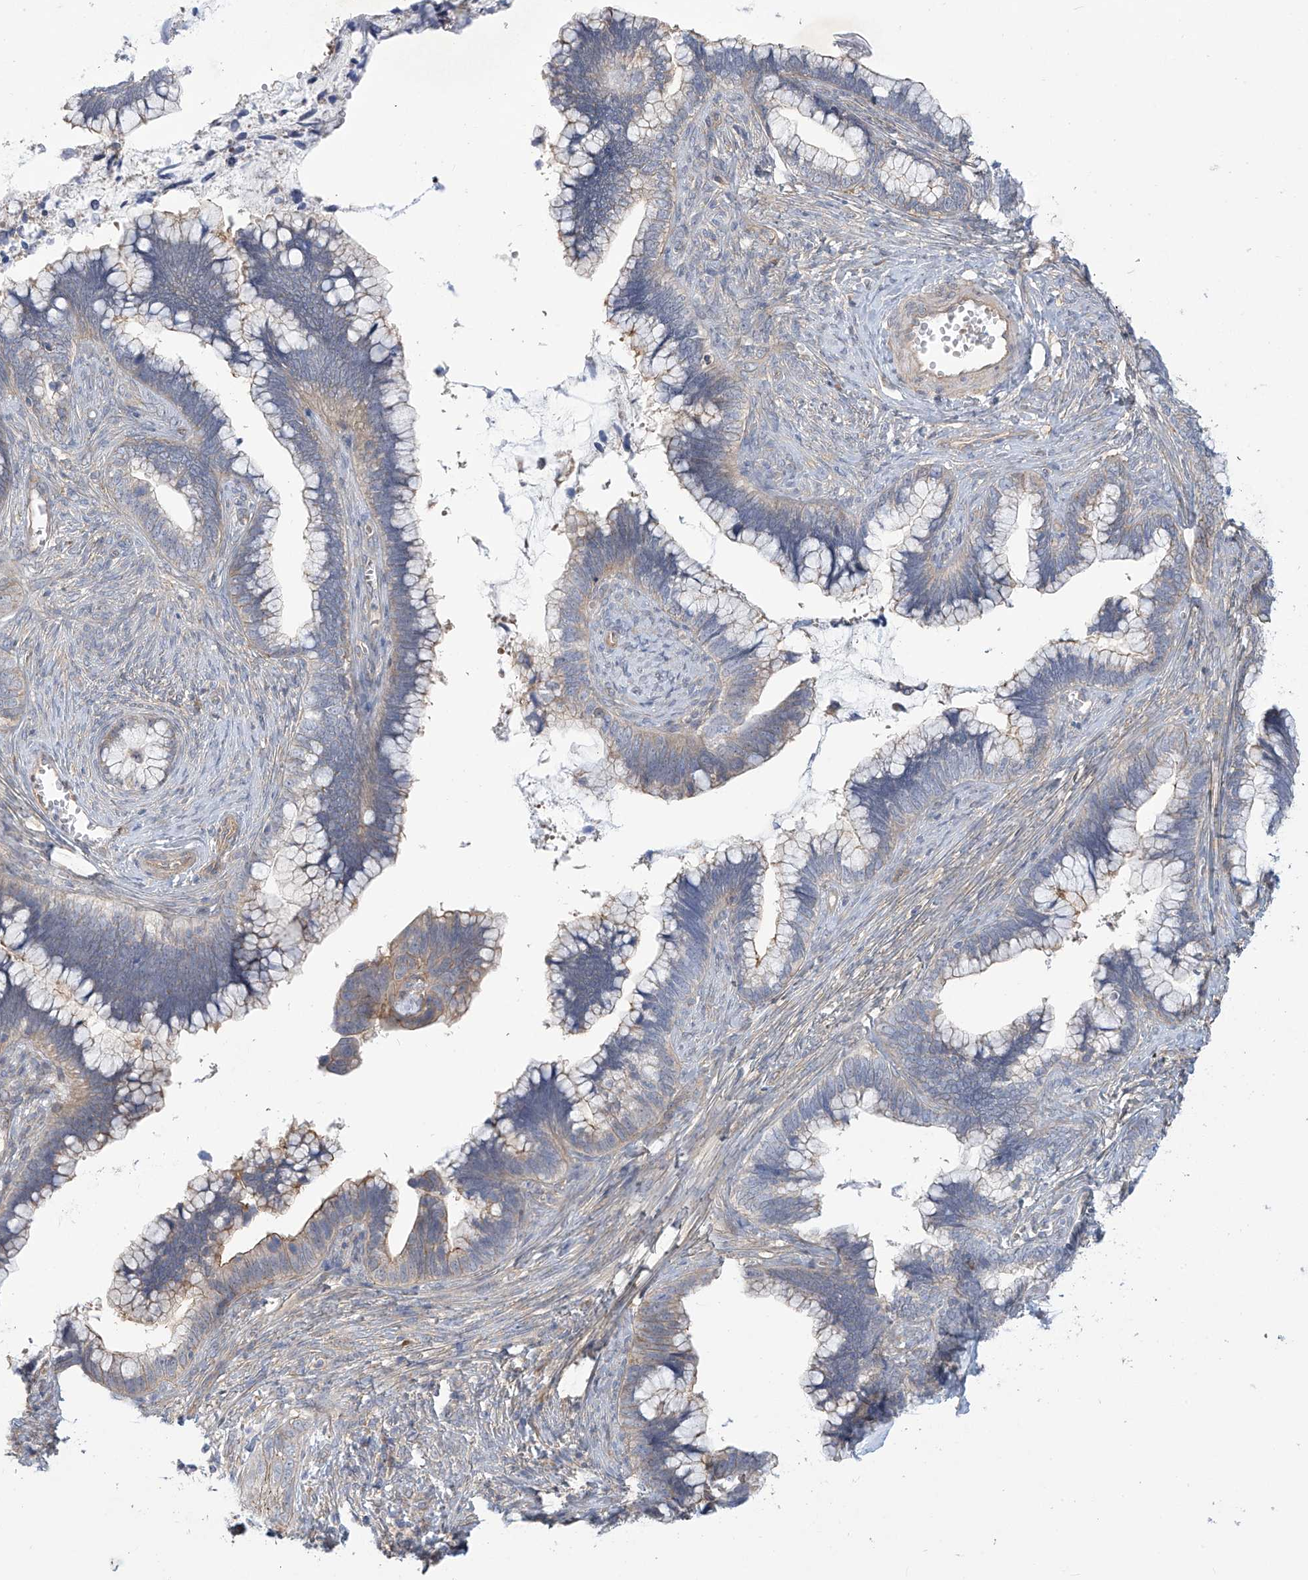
{"staining": {"intensity": "weak", "quantity": "25%-75%", "location": "cytoplasmic/membranous"}, "tissue": "cervical cancer", "cell_type": "Tumor cells", "image_type": "cancer", "snomed": [{"axis": "morphology", "description": "Adenocarcinoma, NOS"}, {"axis": "topography", "description": "Cervix"}], "caption": "Adenocarcinoma (cervical) stained with immunohistochemistry (IHC) exhibits weak cytoplasmic/membranous staining in approximately 25%-75% of tumor cells.", "gene": "ADAT2", "patient": {"sex": "female", "age": 44}}